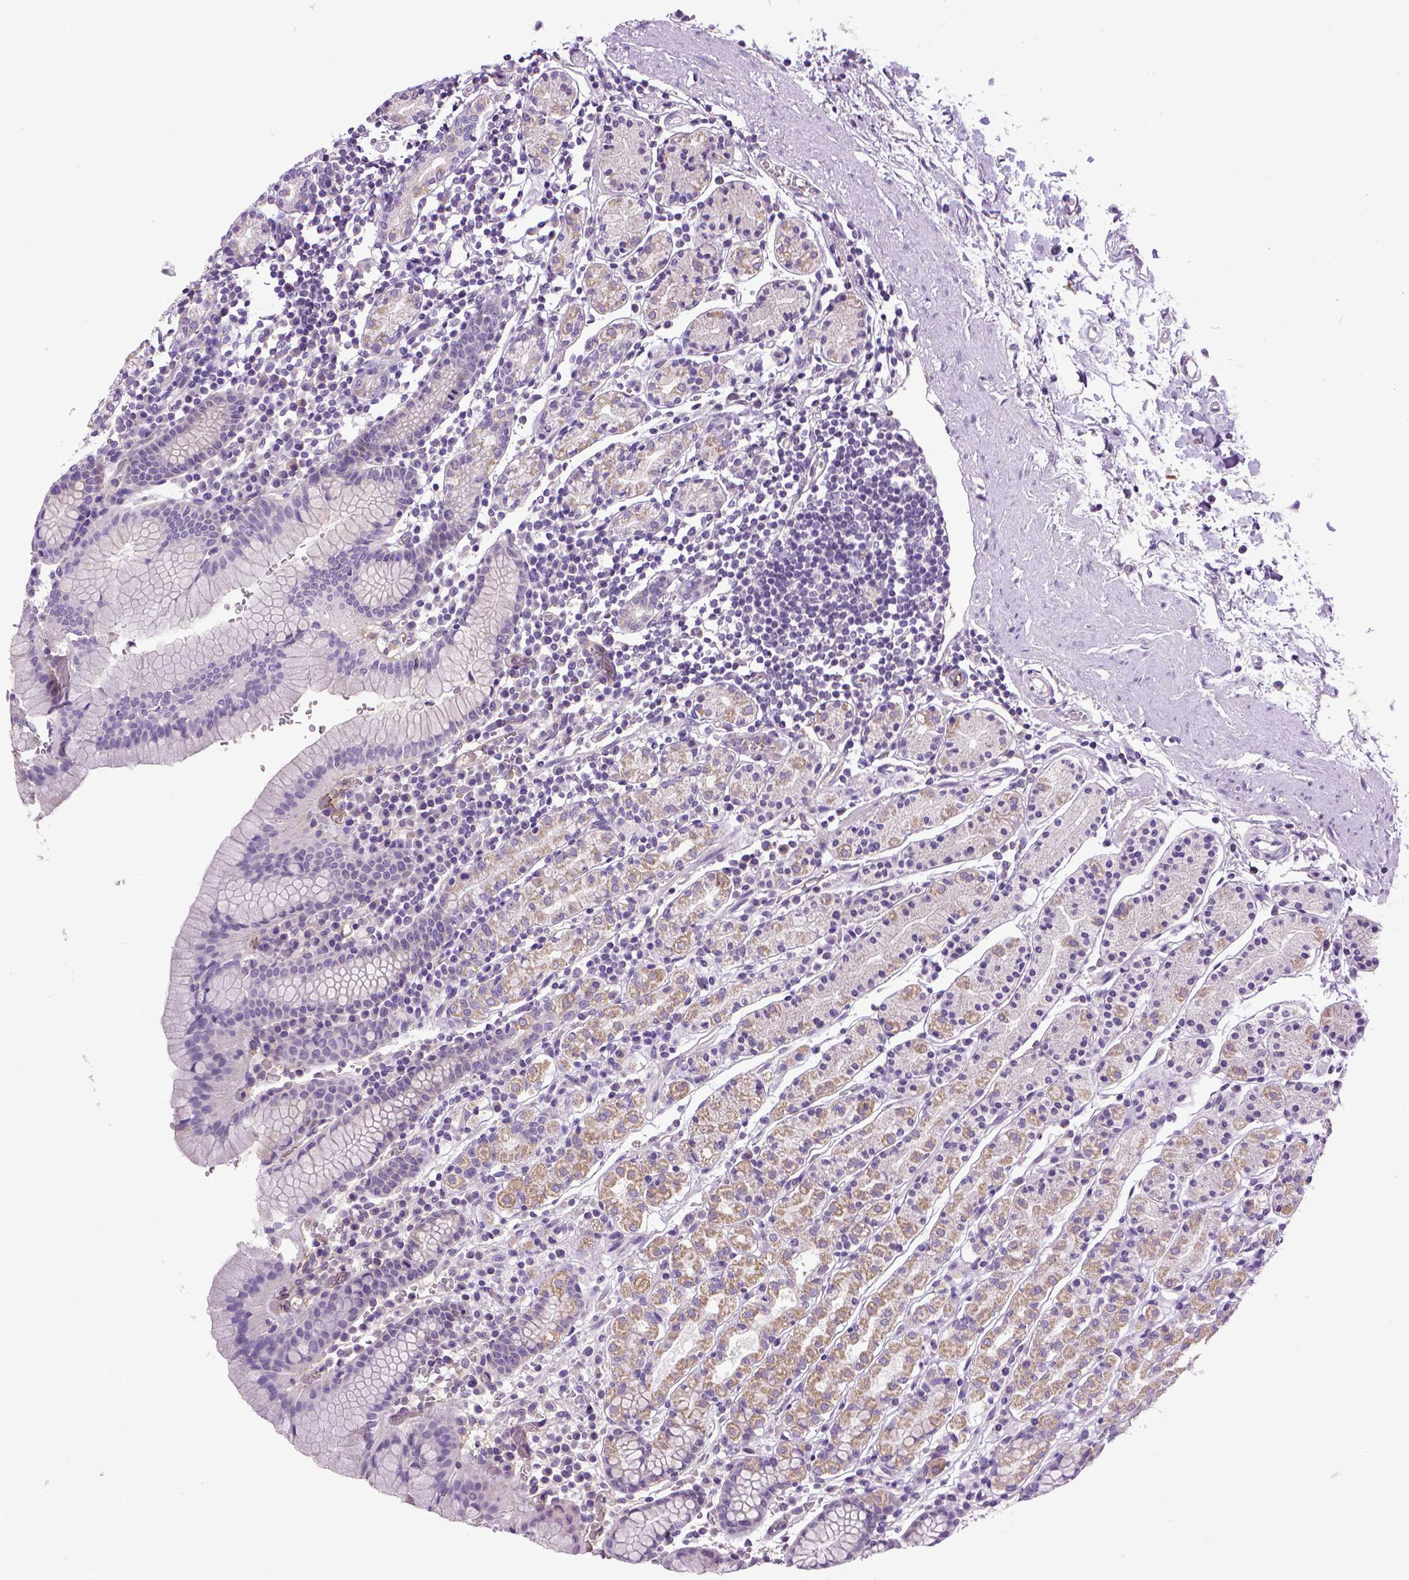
{"staining": {"intensity": "weak", "quantity": "<25%", "location": "cytoplasmic/membranous"}, "tissue": "stomach", "cell_type": "Glandular cells", "image_type": "normal", "snomed": [{"axis": "morphology", "description": "Normal tissue, NOS"}, {"axis": "topography", "description": "Stomach, upper"}, {"axis": "topography", "description": "Stomach"}], "caption": "Image shows no significant protein positivity in glandular cells of unremarkable stomach.", "gene": "ENG", "patient": {"sex": "male", "age": 62}}